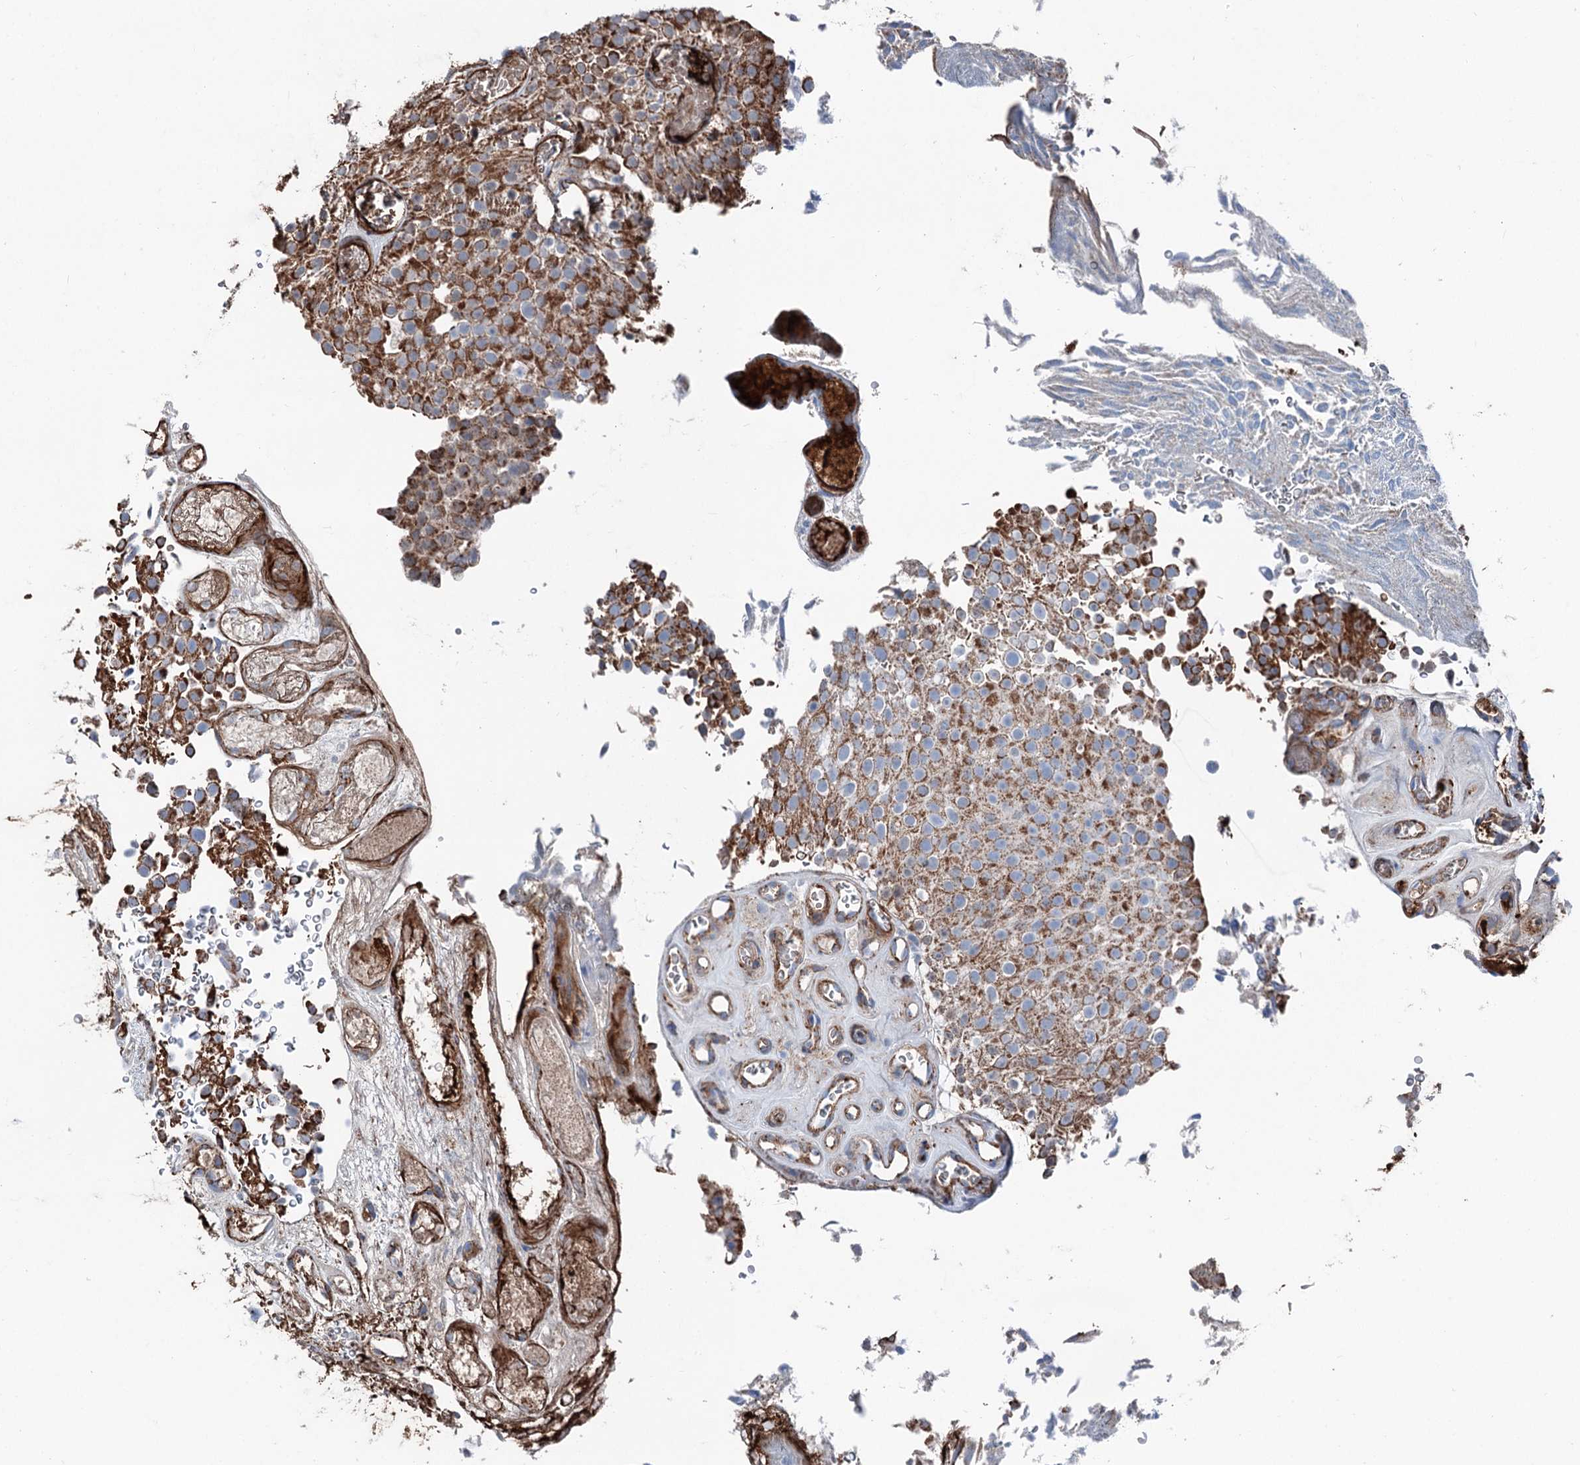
{"staining": {"intensity": "moderate", "quantity": ">75%", "location": "cytoplasmic/membranous"}, "tissue": "urothelial cancer", "cell_type": "Tumor cells", "image_type": "cancer", "snomed": [{"axis": "morphology", "description": "Urothelial carcinoma, Low grade"}, {"axis": "topography", "description": "Urinary bladder"}], "caption": "A high-resolution photomicrograph shows immunohistochemistry staining of urothelial cancer, which shows moderate cytoplasmic/membranous positivity in approximately >75% of tumor cells.", "gene": "DDIAS", "patient": {"sex": "male", "age": 78}}